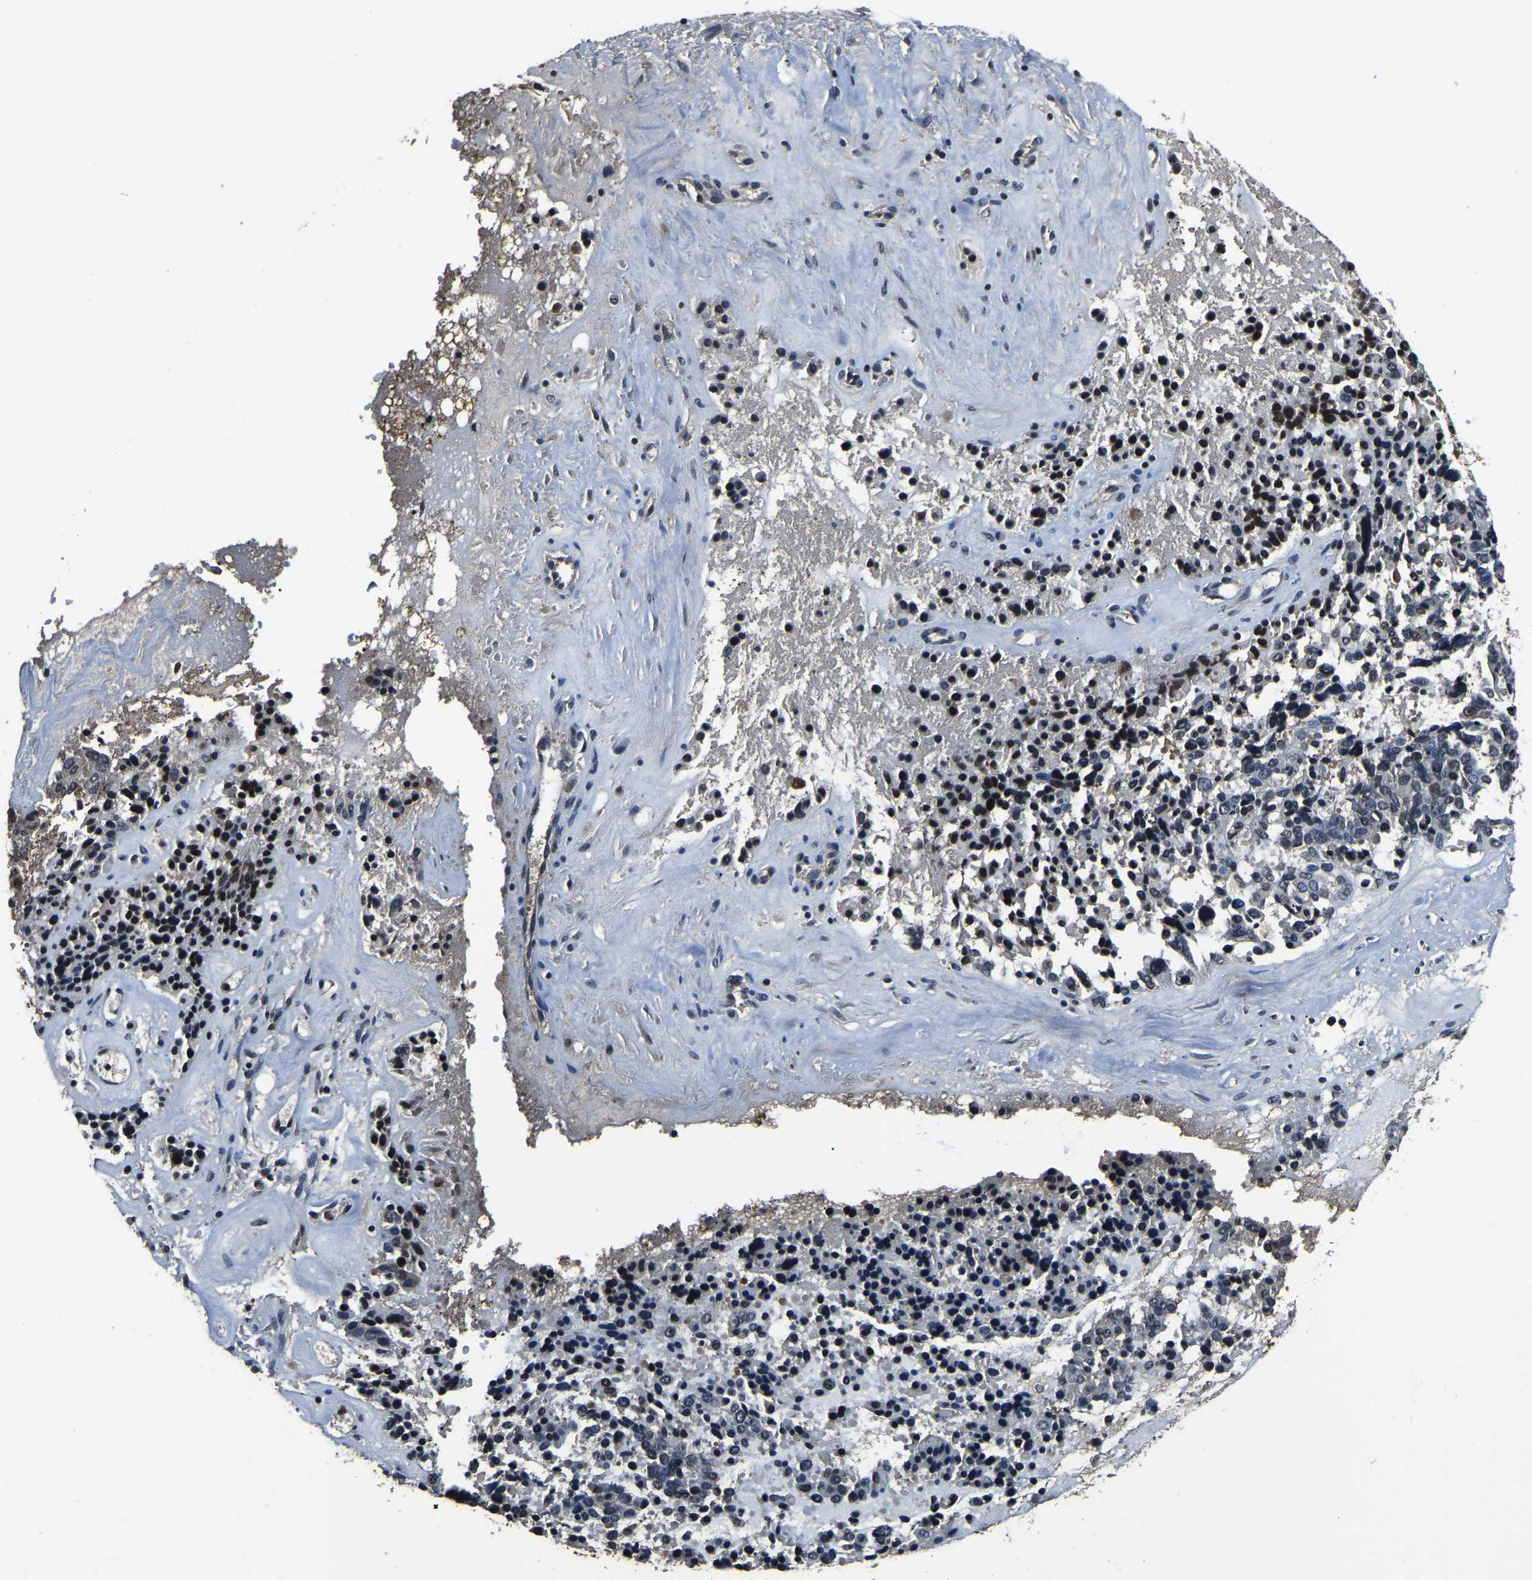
{"staining": {"intensity": "weak", "quantity": "<25%", "location": "nuclear"}, "tissue": "ovarian cancer", "cell_type": "Tumor cells", "image_type": "cancer", "snomed": [{"axis": "morphology", "description": "Cystadenocarcinoma, serous, NOS"}, {"axis": "topography", "description": "Ovary"}], "caption": "Tumor cells show no significant protein staining in ovarian cancer (serous cystadenocarcinoma). (Stains: DAB (3,3'-diaminobenzidine) IHC with hematoxylin counter stain, Microscopy: brightfield microscopy at high magnification).", "gene": "ANKIB1", "patient": {"sex": "female", "age": 44}}